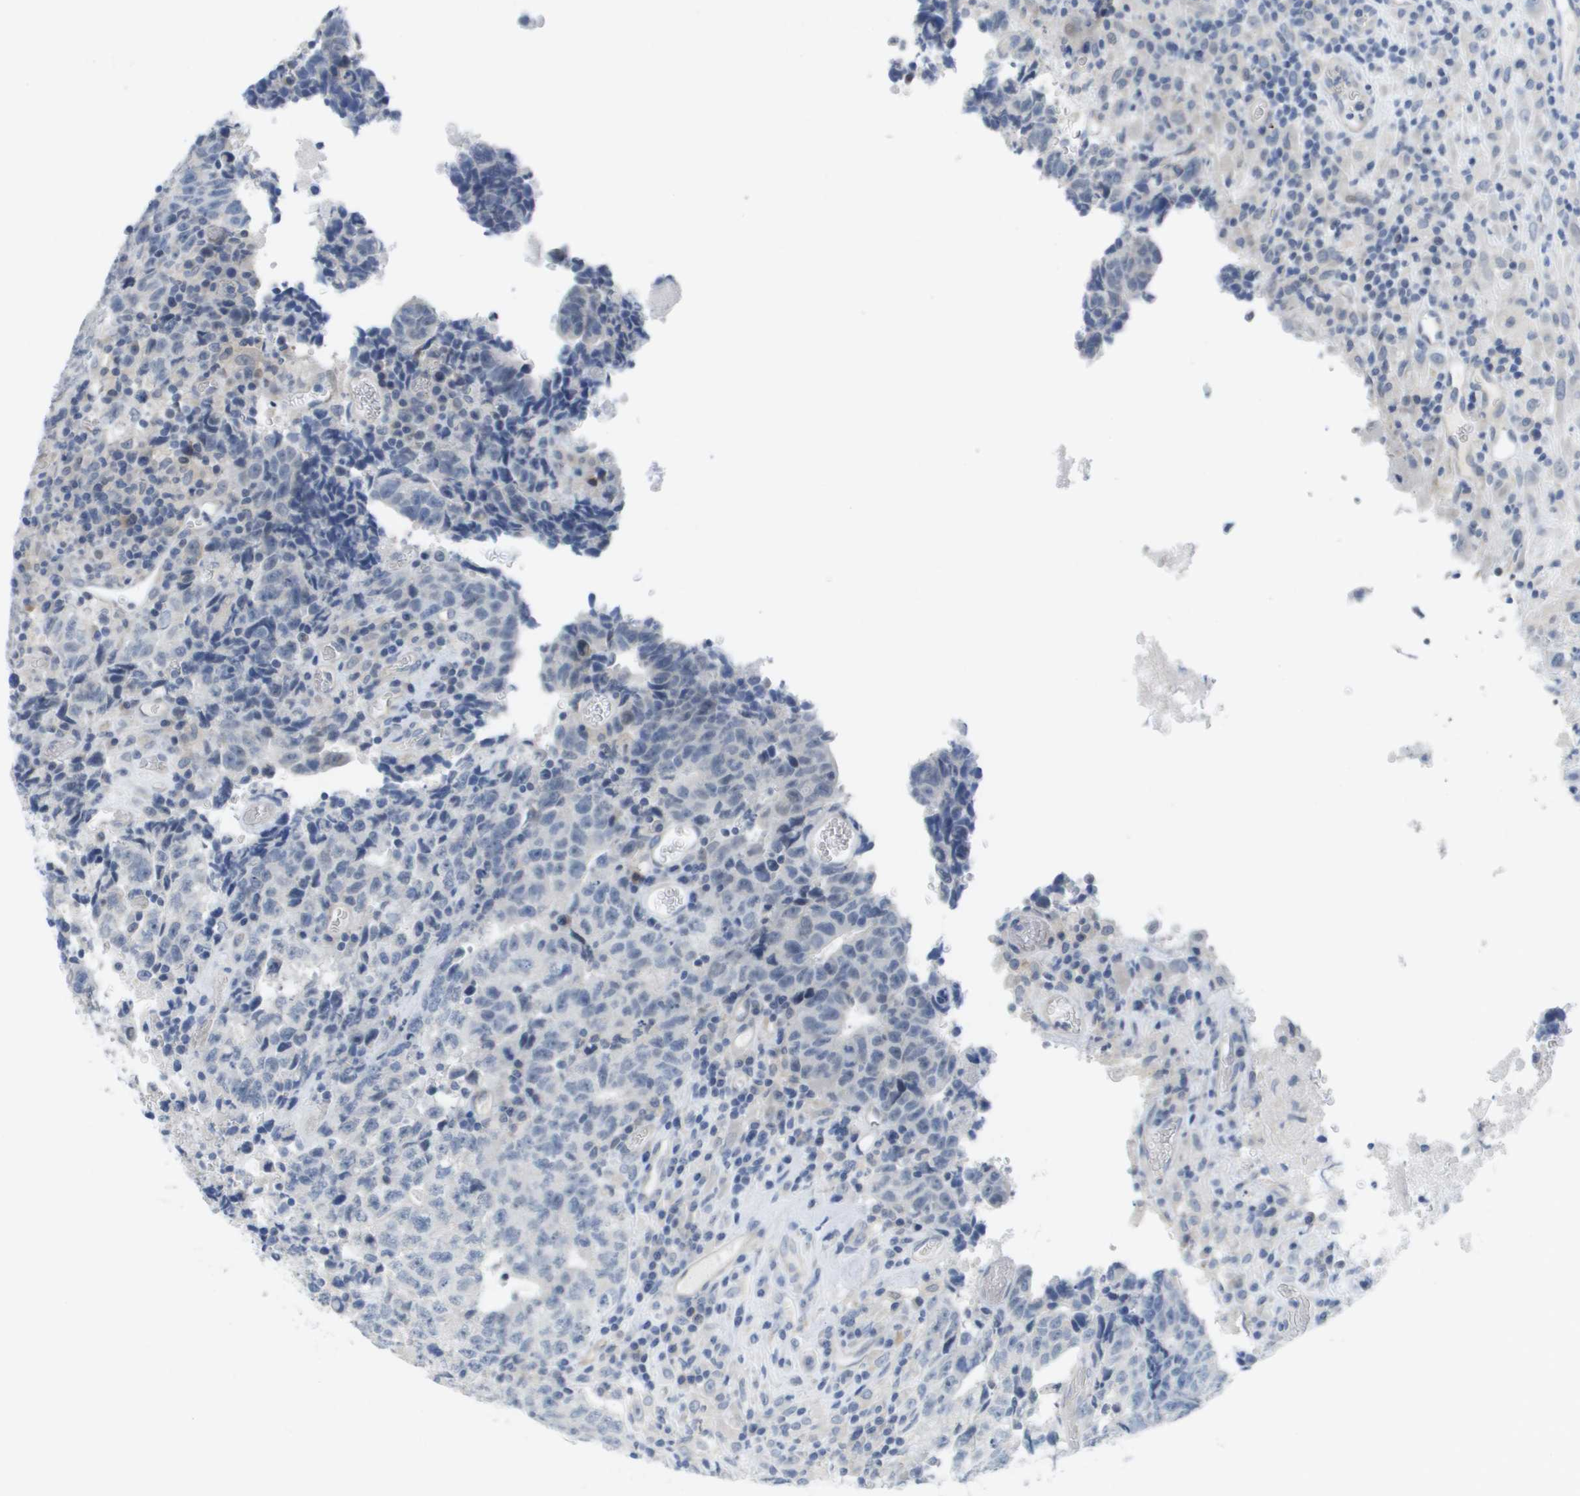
{"staining": {"intensity": "negative", "quantity": "none", "location": "none"}, "tissue": "testis cancer", "cell_type": "Tumor cells", "image_type": "cancer", "snomed": [{"axis": "morphology", "description": "Necrosis, NOS"}, {"axis": "morphology", "description": "Carcinoma, Embryonal, NOS"}, {"axis": "topography", "description": "Testis"}], "caption": "An image of human testis cancer (embryonal carcinoma) is negative for staining in tumor cells.", "gene": "PDE4A", "patient": {"sex": "male", "age": 19}}